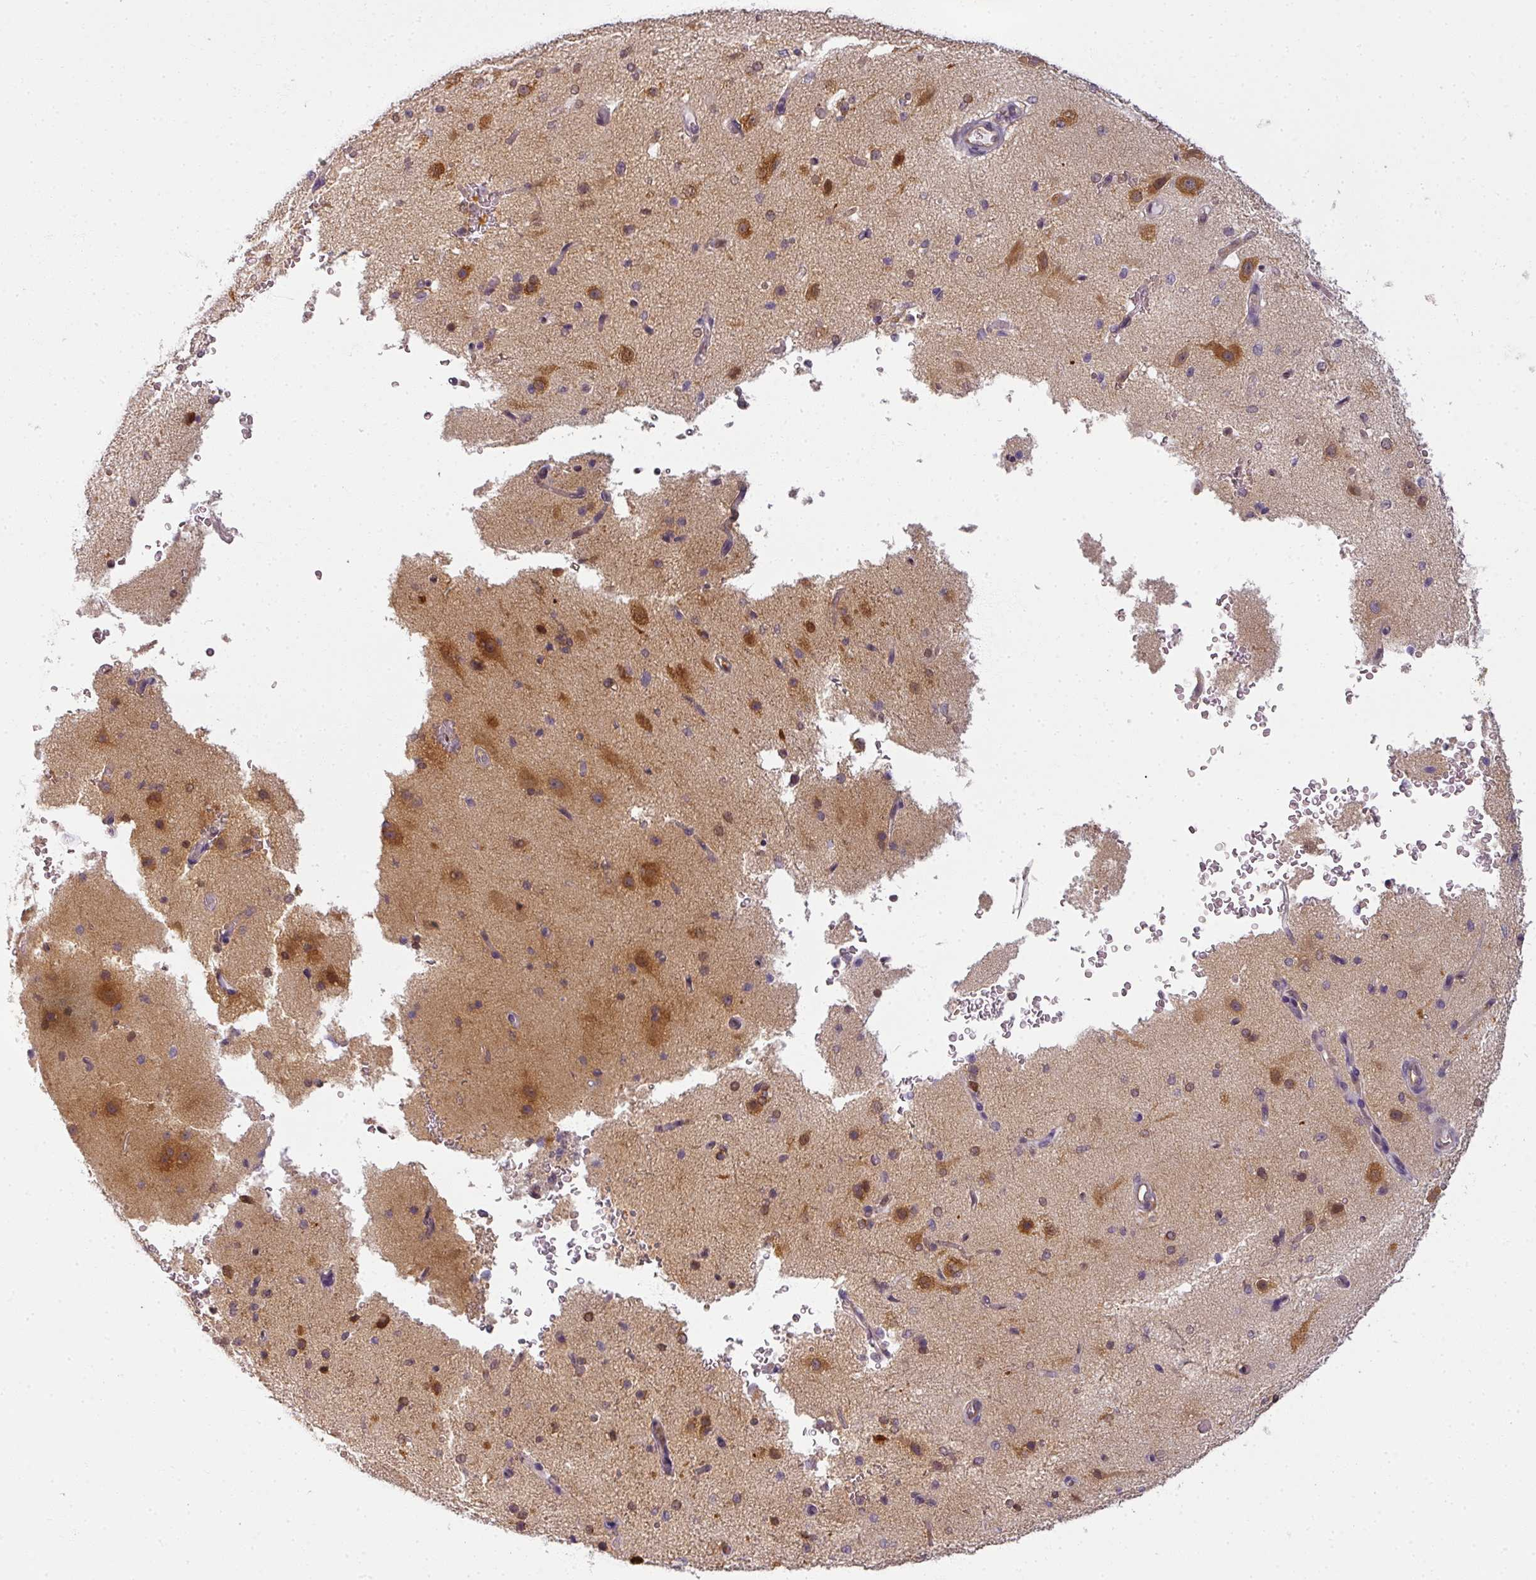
{"staining": {"intensity": "negative", "quantity": "none", "location": "none"}, "tissue": "cerebral cortex", "cell_type": "Endothelial cells", "image_type": "normal", "snomed": [{"axis": "morphology", "description": "Normal tissue, NOS"}, {"axis": "morphology", "description": "Inflammation, NOS"}, {"axis": "topography", "description": "Cerebral cortex"}], "caption": "Immunohistochemistry (IHC) of benign human cerebral cortex reveals no expression in endothelial cells. (DAB (3,3'-diaminobenzidine) IHC with hematoxylin counter stain).", "gene": "AGPAT4", "patient": {"sex": "male", "age": 6}}